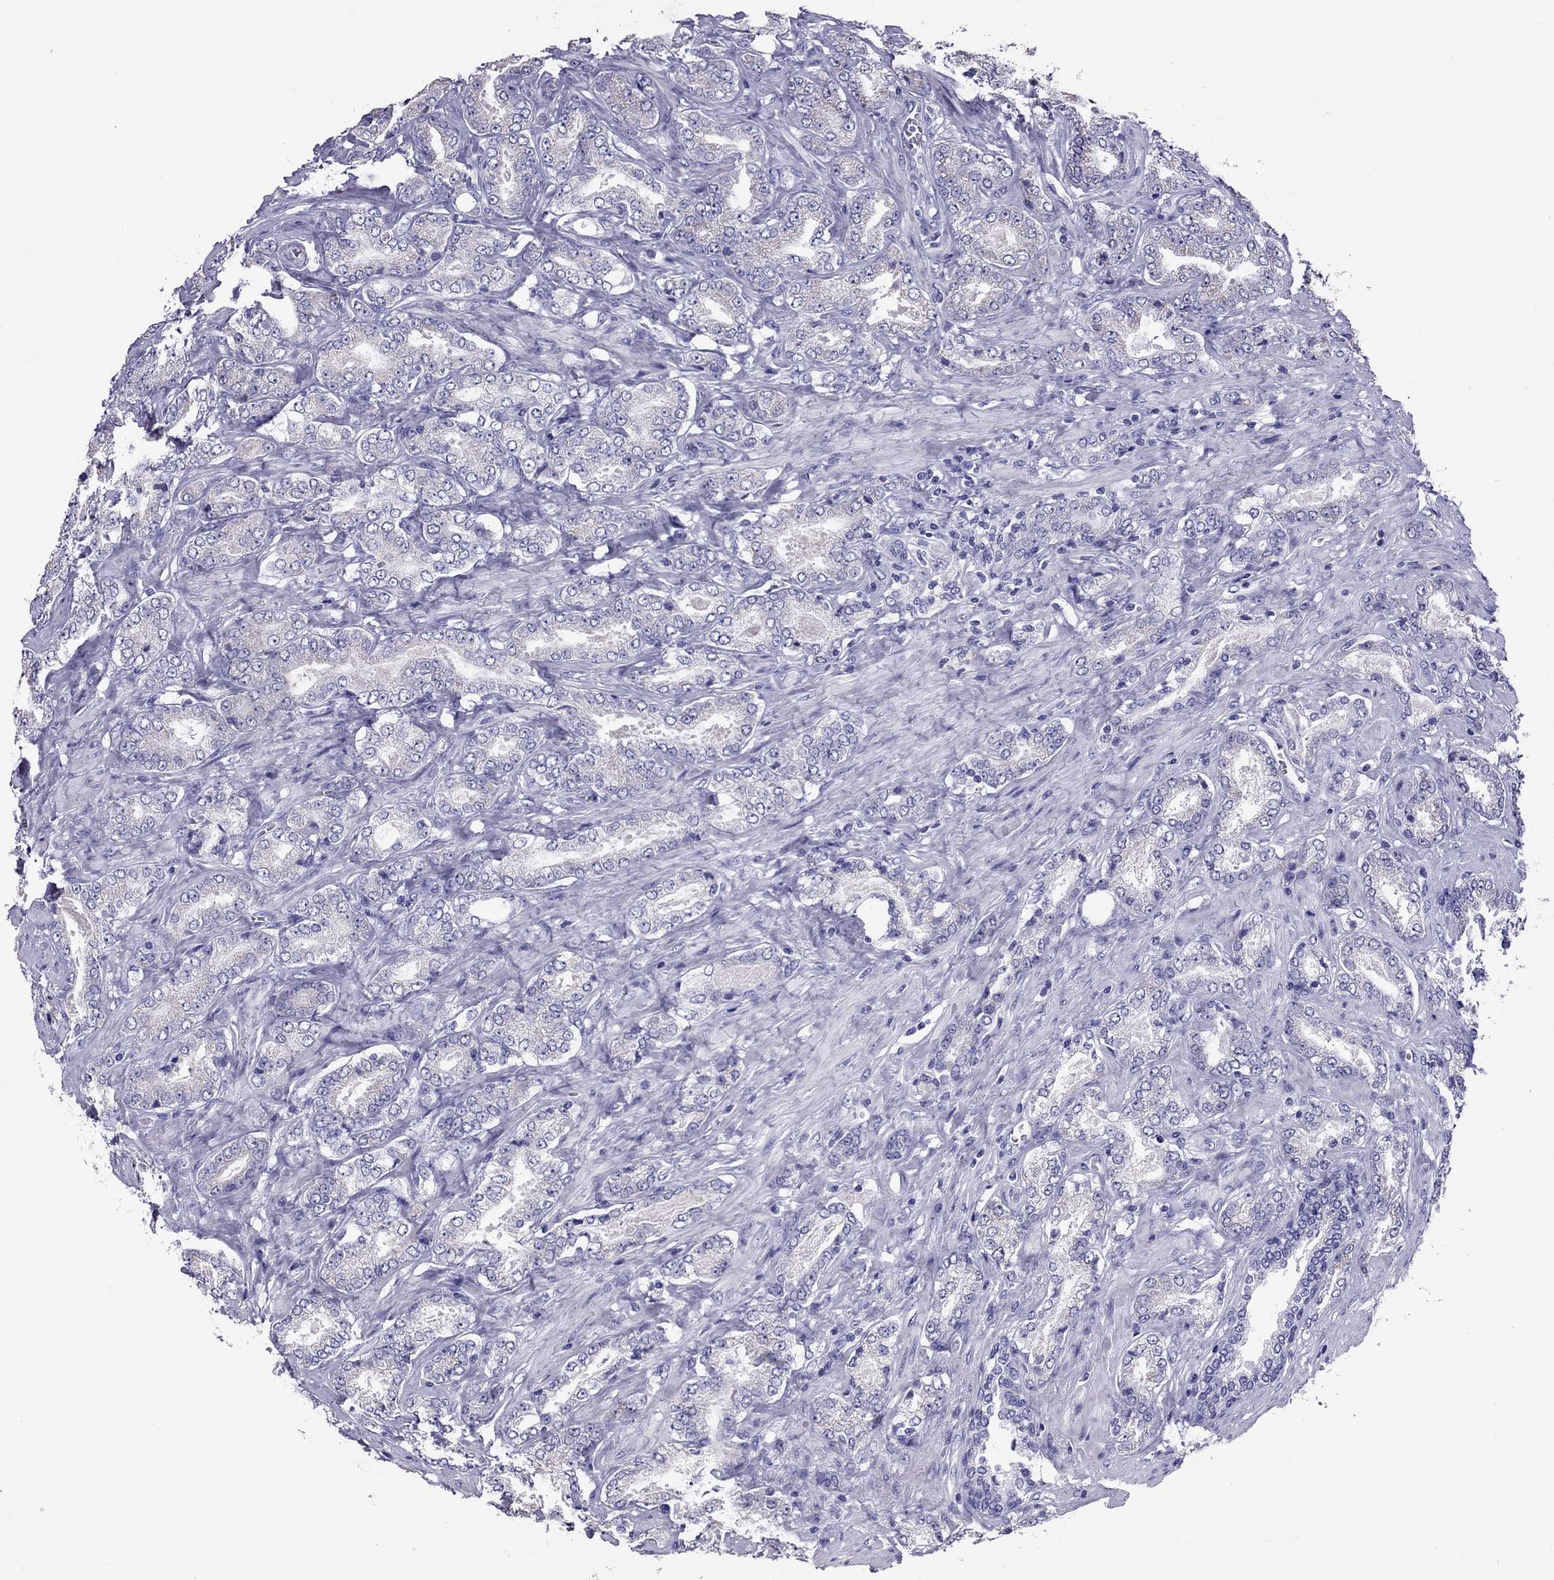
{"staining": {"intensity": "negative", "quantity": "none", "location": "none"}, "tissue": "prostate cancer", "cell_type": "Tumor cells", "image_type": "cancer", "snomed": [{"axis": "morphology", "description": "Adenocarcinoma, NOS"}, {"axis": "topography", "description": "Prostate"}], "caption": "An IHC micrograph of prostate cancer (adenocarcinoma) is shown. There is no staining in tumor cells of prostate cancer (adenocarcinoma).", "gene": "TTLL13", "patient": {"sex": "male", "age": 64}}